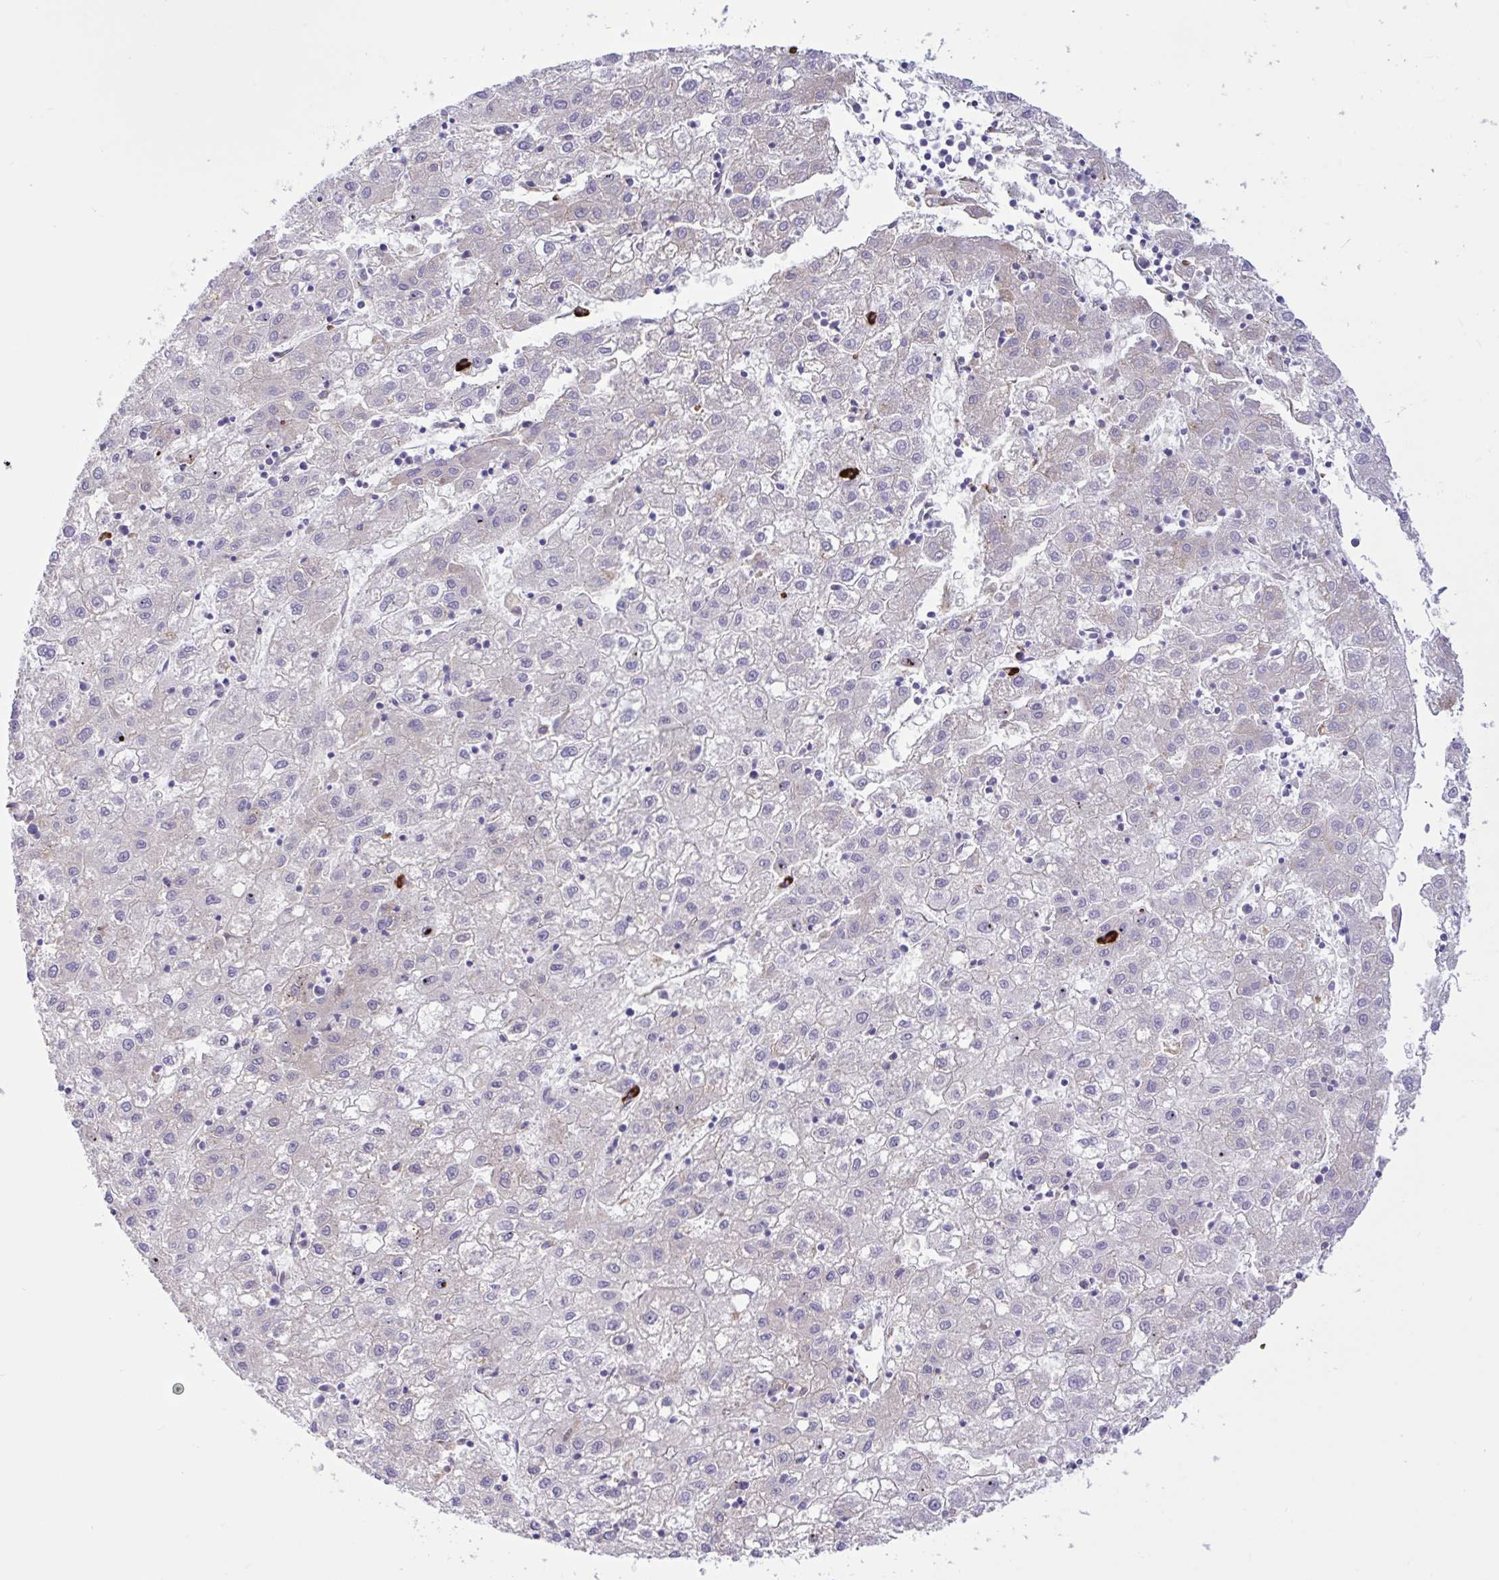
{"staining": {"intensity": "negative", "quantity": "none", "location": "none"}, "tissue": "liver cancer", "cell_type": "Tumor cells", "image_type": "cancer", "snomed": [{"axis": "morphology", "description": "Carcinoma, Hepatocellular, NOS"}, {"axis": "topography", "description": "Liver"}], "caption": "Liver cancer (hepatocellular carcinoma) was stained to show a protein in brown. There is no significant positivity in tumor cells. (Immunohistochemistry, brightfield microscopy, high magnification).", "gene": "DSC3", "patient": {"sex": "male", "age": 72}}